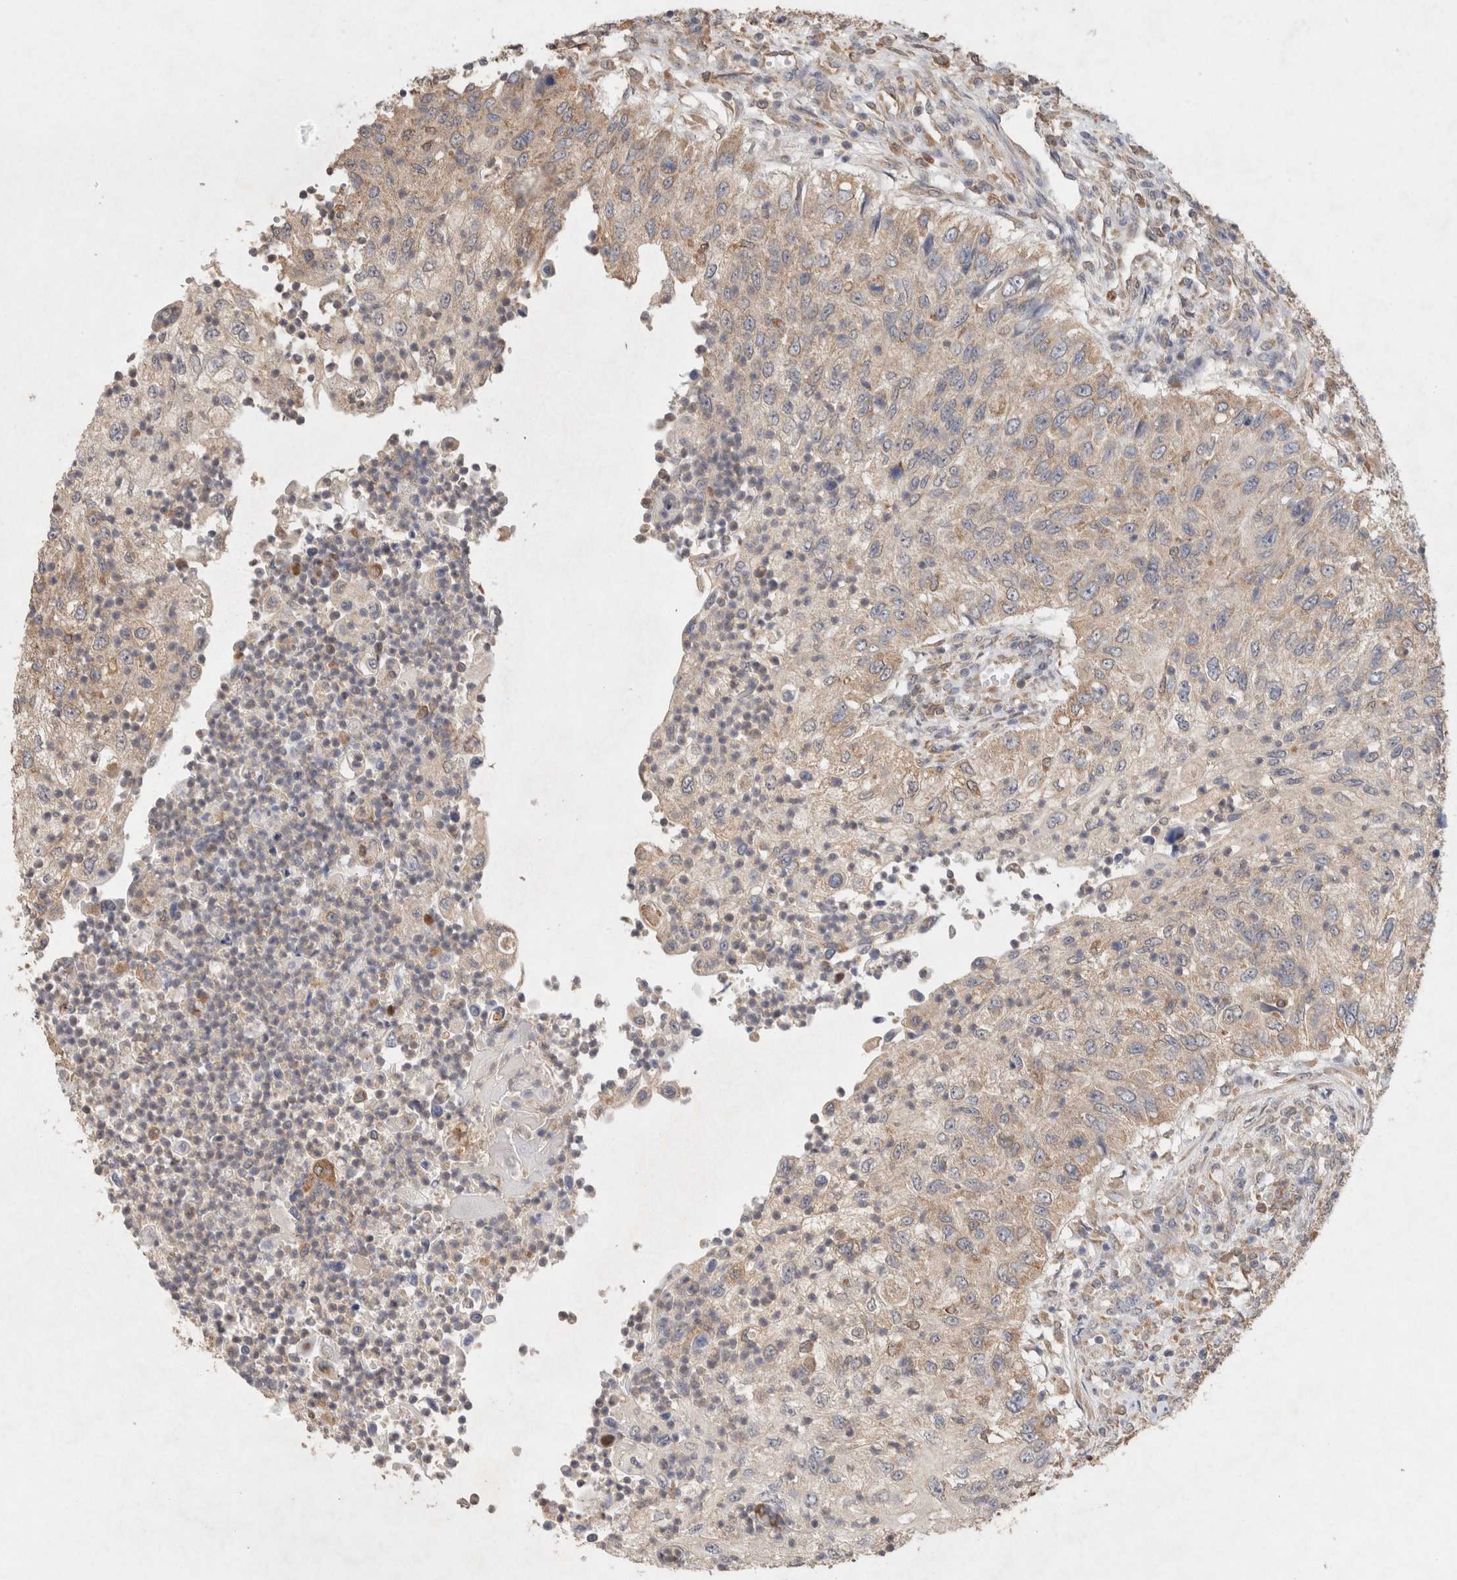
{"staining": {"intensity": "weak", "quantity": ">75%", "location": "cytoplasmic/membranous"}, "tissue": "urothelial cancer", "cell_type": "Tumor cells", "image_type": "cancer", "snomed": [{"axis": "morphology", "description": "Urothelial carcinoma, High grade"}, {"axis": "topography", "description": "Urinary bladder"}], "caption": "A high-resolution micrograph shows immunohistochemistry staining of urothelial carcinoma (high-grade), which shows weak cytoplasmic/membranous expression in approximately >75% of tumor cells.", "gene": "RAB14", "patient": {"sex": "female", "age": 60}}